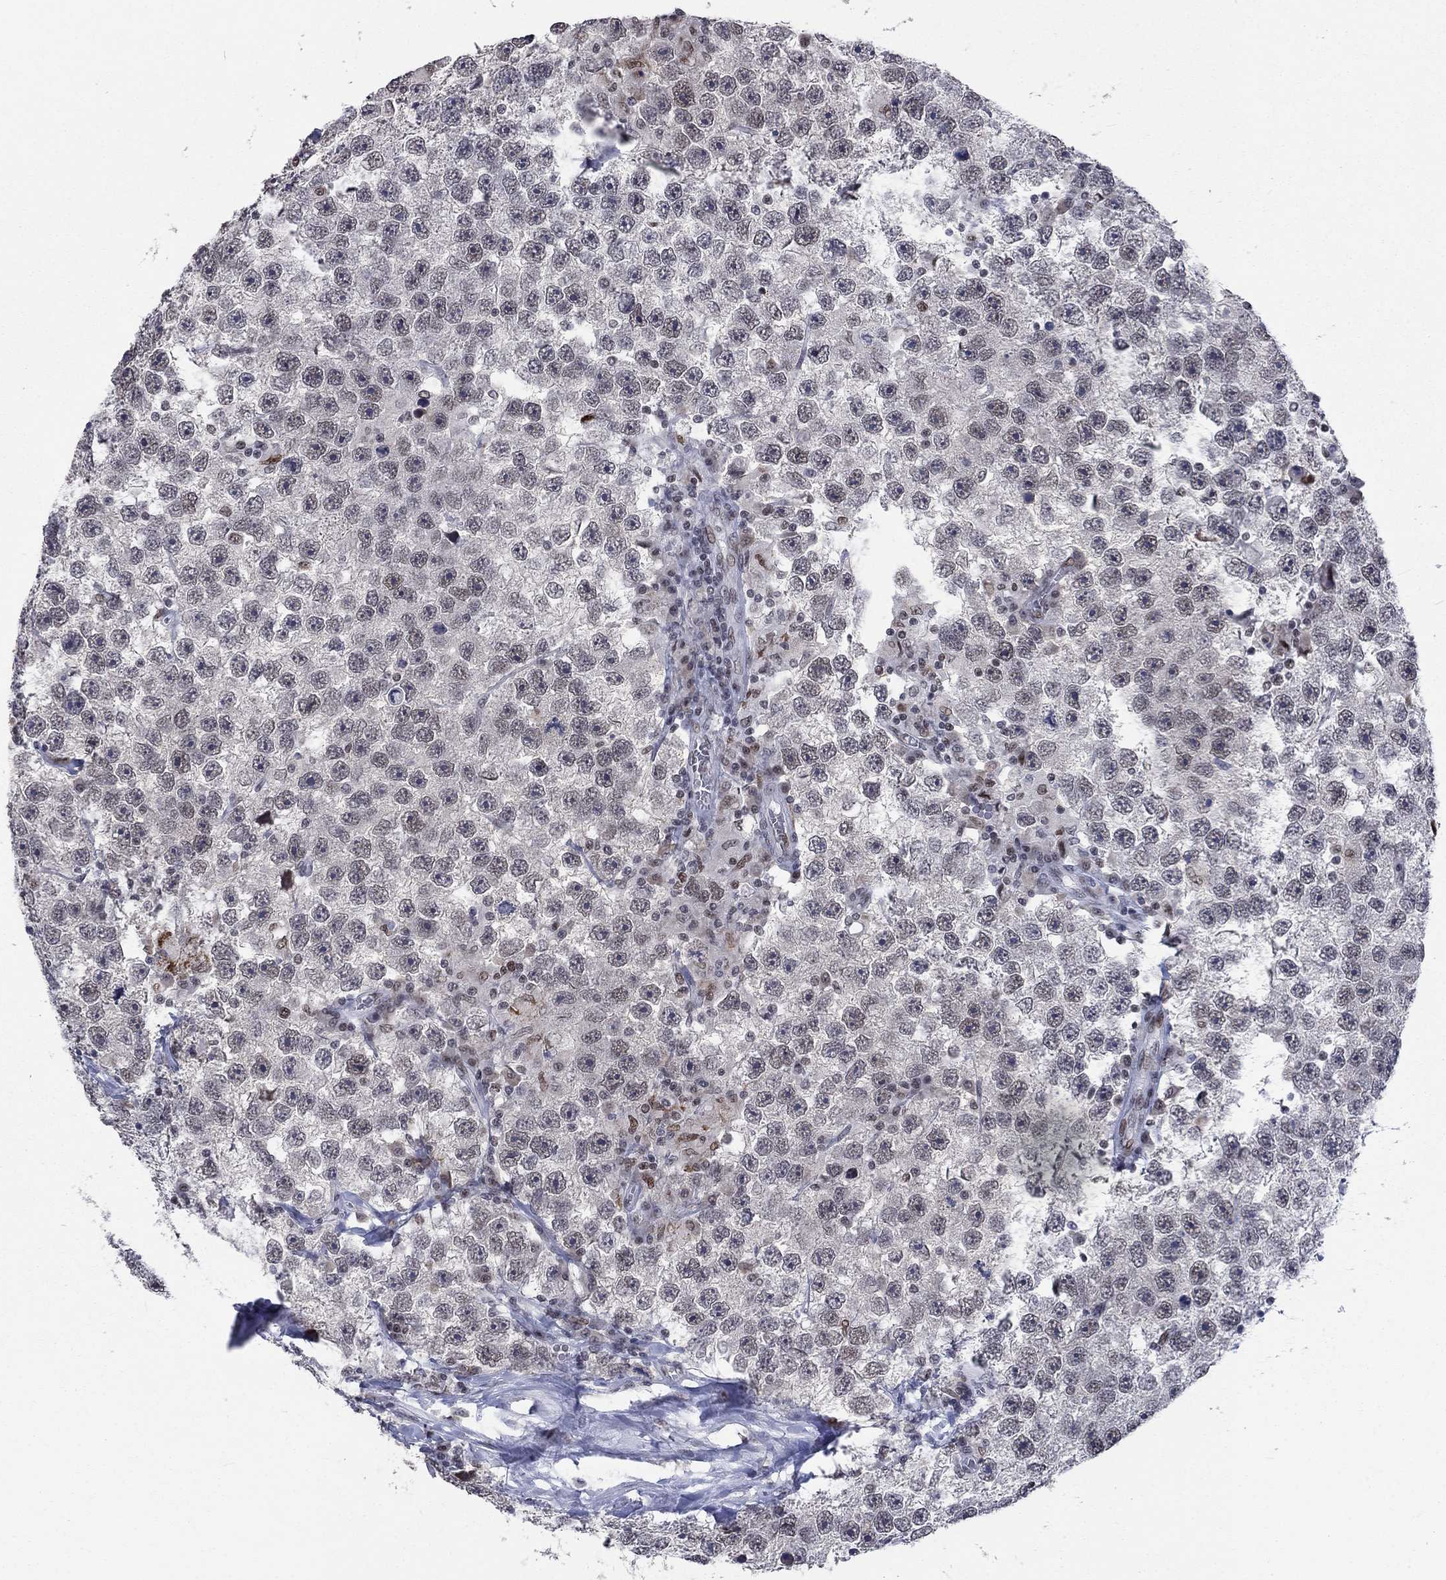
{"staining": {"intensity": "negative", "quantity": "none", "location": "none"}, "tissue": "testis cancer", "cell_type": "Tumor cells", "image_type": "cancer", "snomed": [{"axis": "morphology", "description": "Seminoma, NOS"}, {"axis": "topography", "description": "Testis"}], "caption": "Immunohistochemistry image of seminoma (testis) stained for a protein (brown), which shows no expression in tumor cells. Nuclei are stained in blue.", "gene": "HCFC1", "patient": {"sex": "male", "age": 26}}